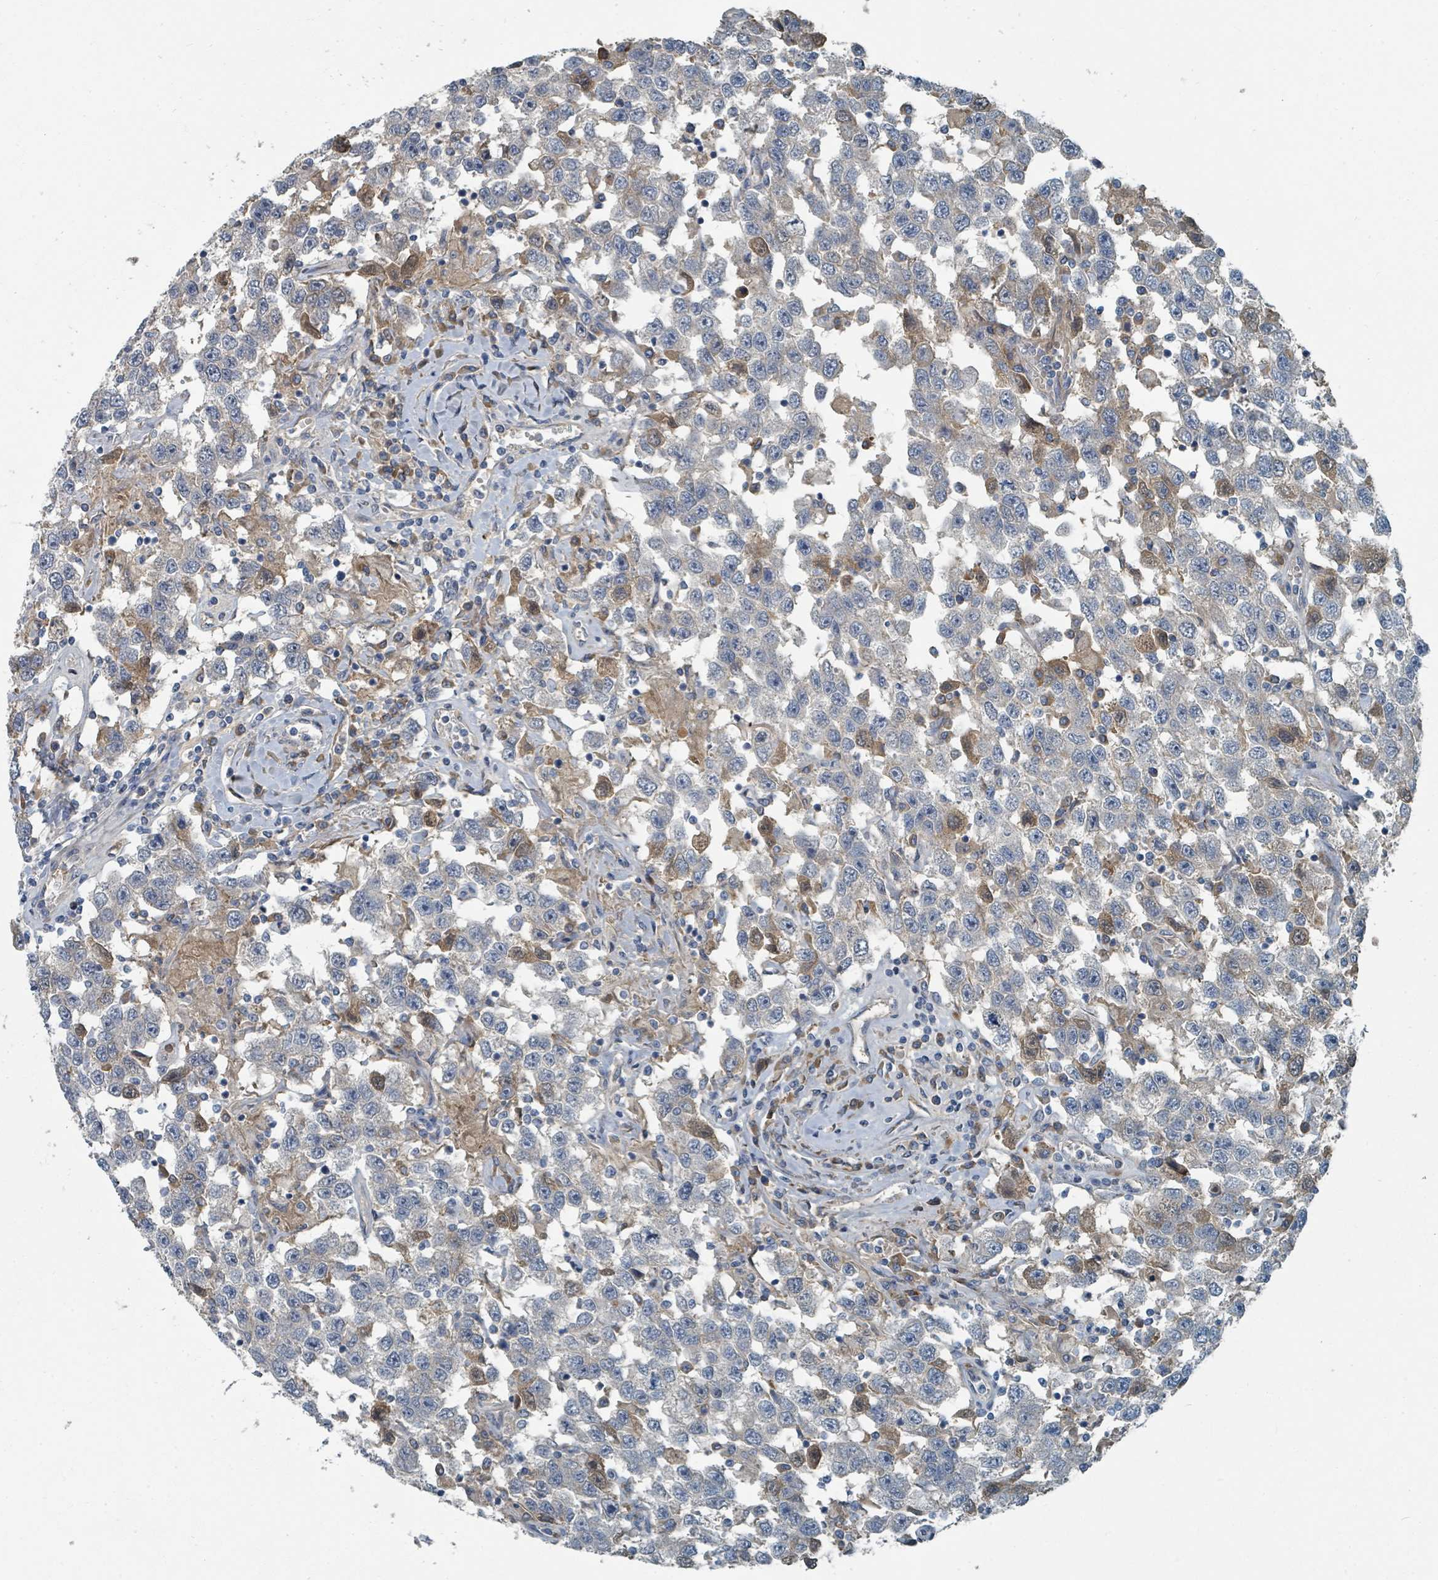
{"staining": {"intensity": "moderate", "quantity": "<25%", "location": "cytoplasmic/membranous,nuclear"}, "tissue": "testis cancer", "cell_type": "Tumor cells", "image_type": "cancer", "snomed": [{"axis": "morphology", "description": "Seminoma, NOS"}, {"axis": "topography", "description": "Testis"}], "caption": "High-magnification brightfield microscopy of testis cancer stained with DAB (3,3'-diaminobenzidine) (brown) and counterstained with hematoxylin (blue). tumor cells exhibit moderate cytoplasmic/membranous and nuclear staining is identified in about<25% of cells.", "gene": "SLC44A5", "patient": {"sex": "male", "age": 41}}